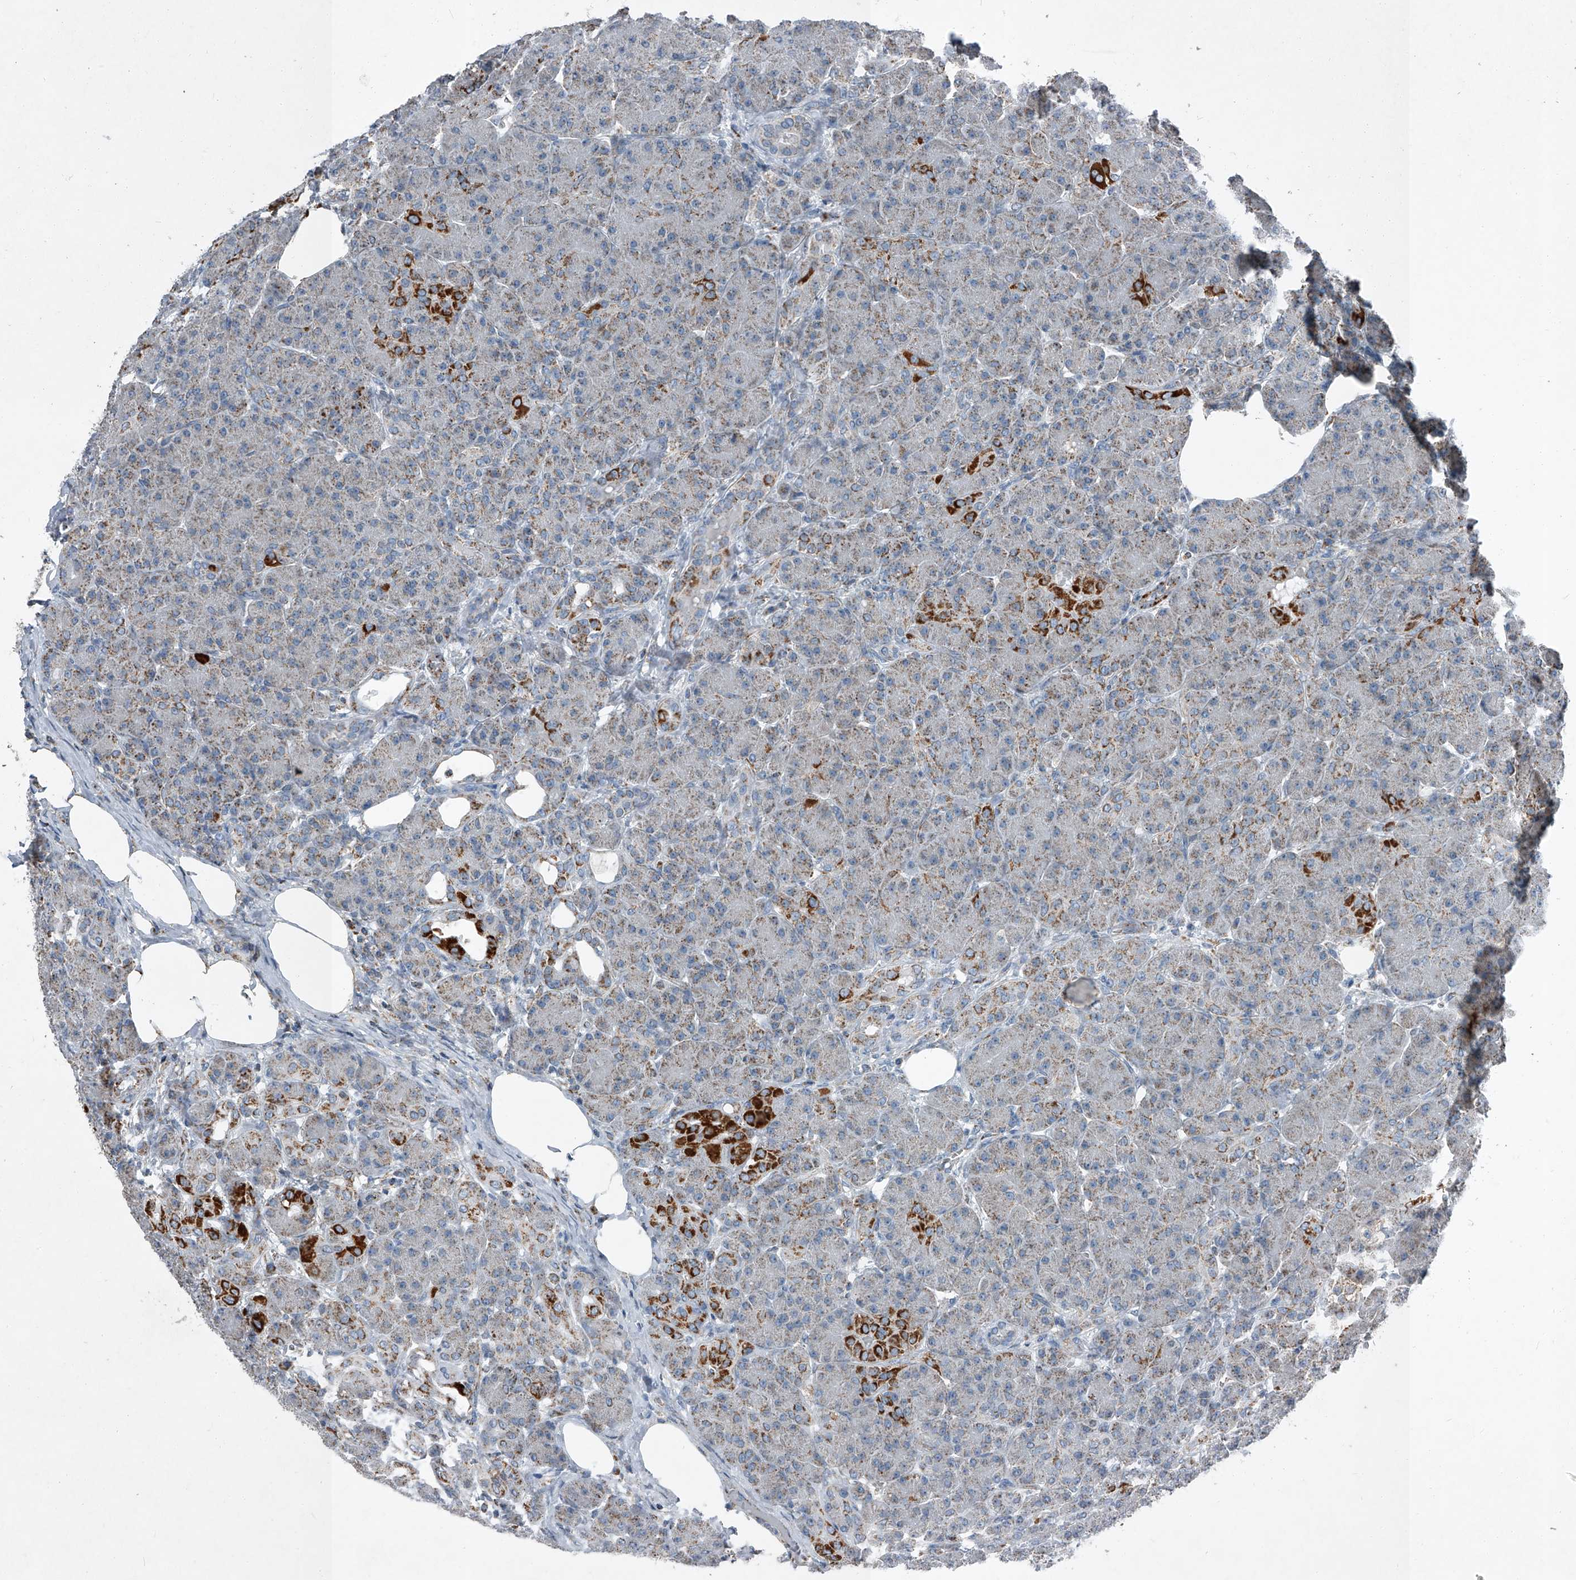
{"staining": {"intensity": "moderate", "quantity": ">75%", "location": "cytoplasmic/membranous"}, "tissue": "pancreas", "cell_type": "Exocrine glandular cells", "image_type": "normal", "snomed": [{"axis": "morphology", "description": "Normal tissue, NOS"}, {"axis": "topography", "description": "Pancreas"}], "caption": "Moderate cytoplasmic/membranous protein expression is present in about >75% of exocrine glandular cells in pancreas.", "gene": "CHRNA7", "patient": {"sex": "male", "age": 63}}